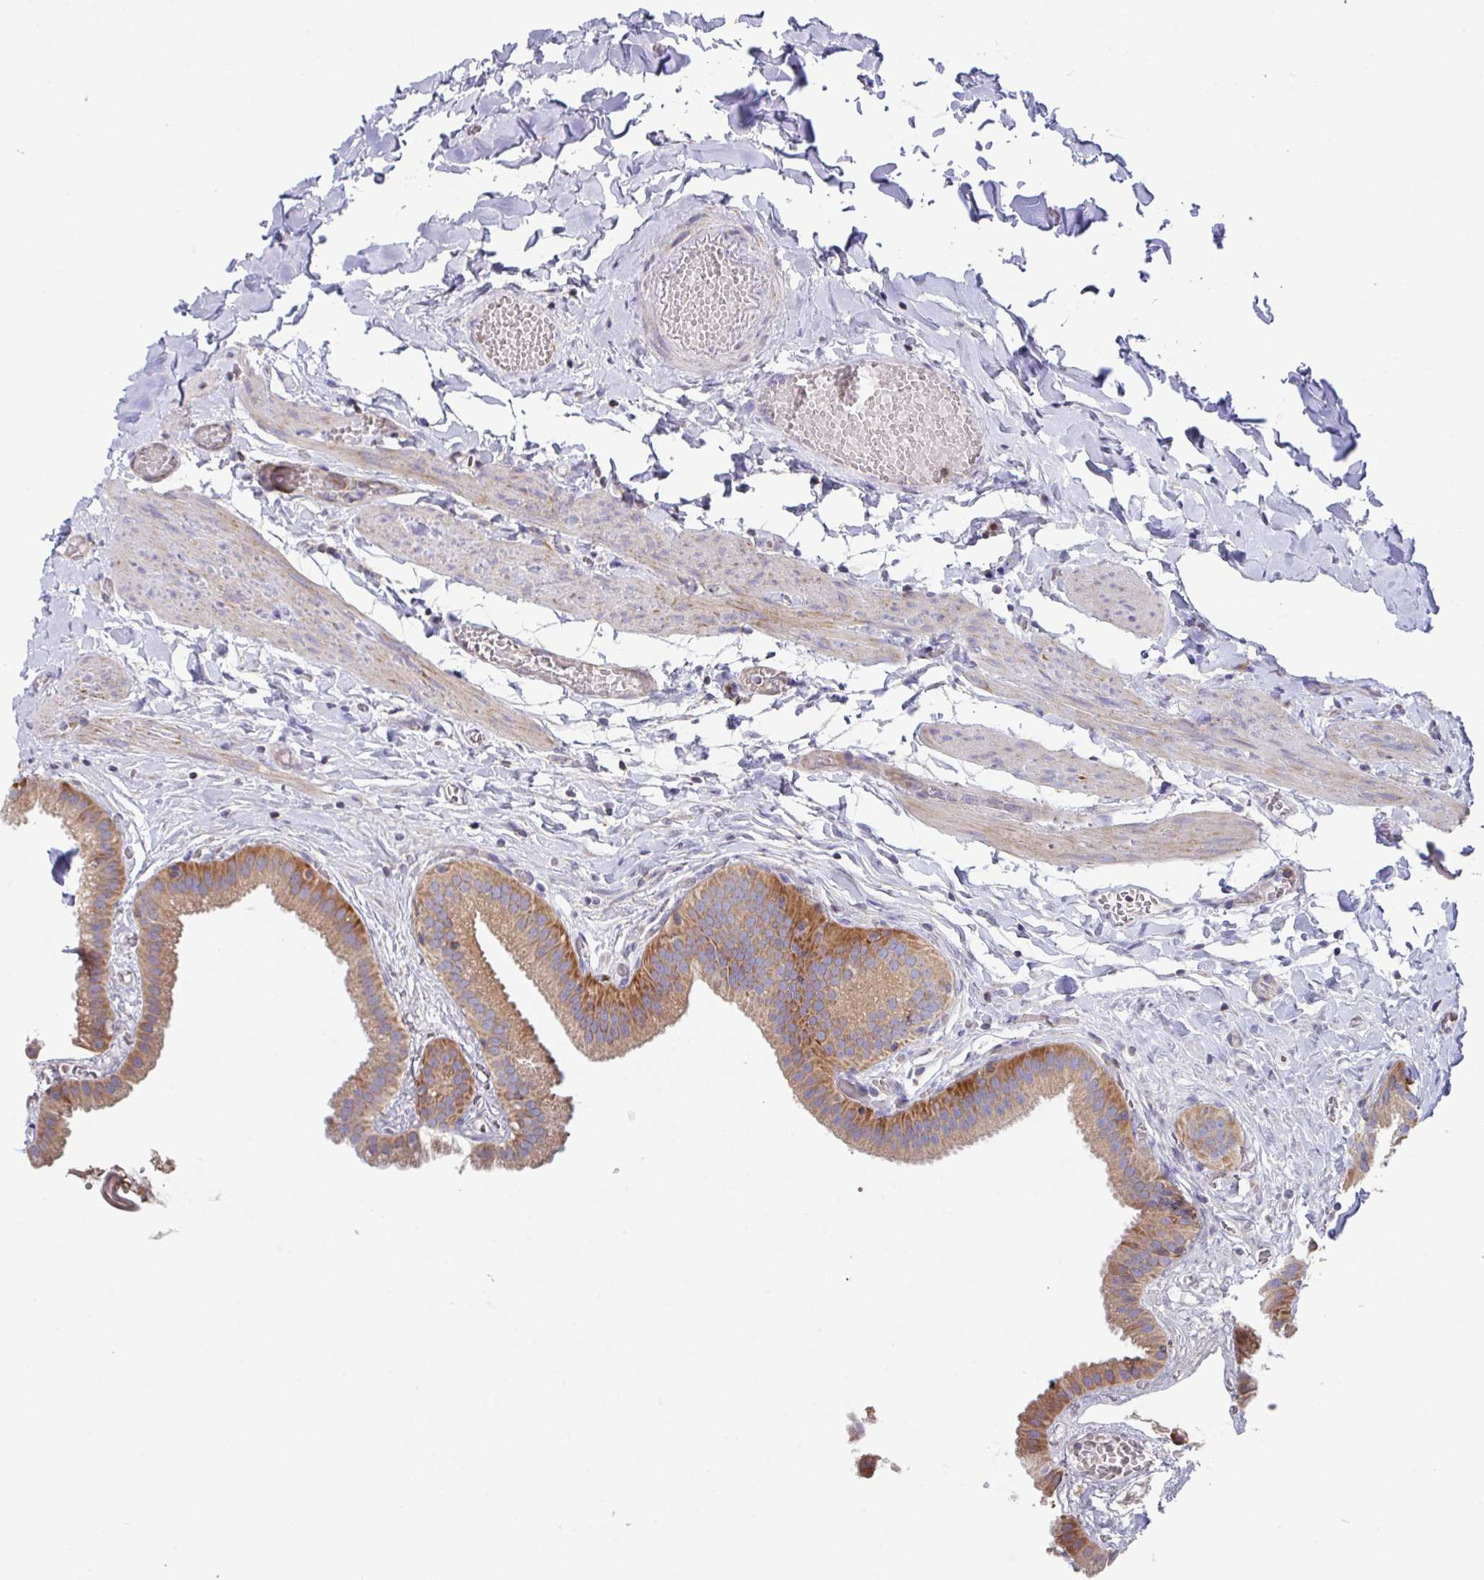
{"staining": {"intensity": "moderate", "quantity": ">75%", "location": "cytoplasmic/membranous"}, "tissue": "gallbladder", "cell_type": "Glandular cells", "image_type": "normal", "snomed": [{"axis": "morphology", "description": "Normal tissue, NOS"}, {"axis": "topography", "description": "Gallbladder"}], "caption": "About >75% of glandular cells in unremarkable human gallbladder exhibit moderate cytoplasmic/membranous protein expression as visualized by brown immunohistochemical staining.", "gene": "YARS2", "patient": {"sex": "female", "age": 63}}